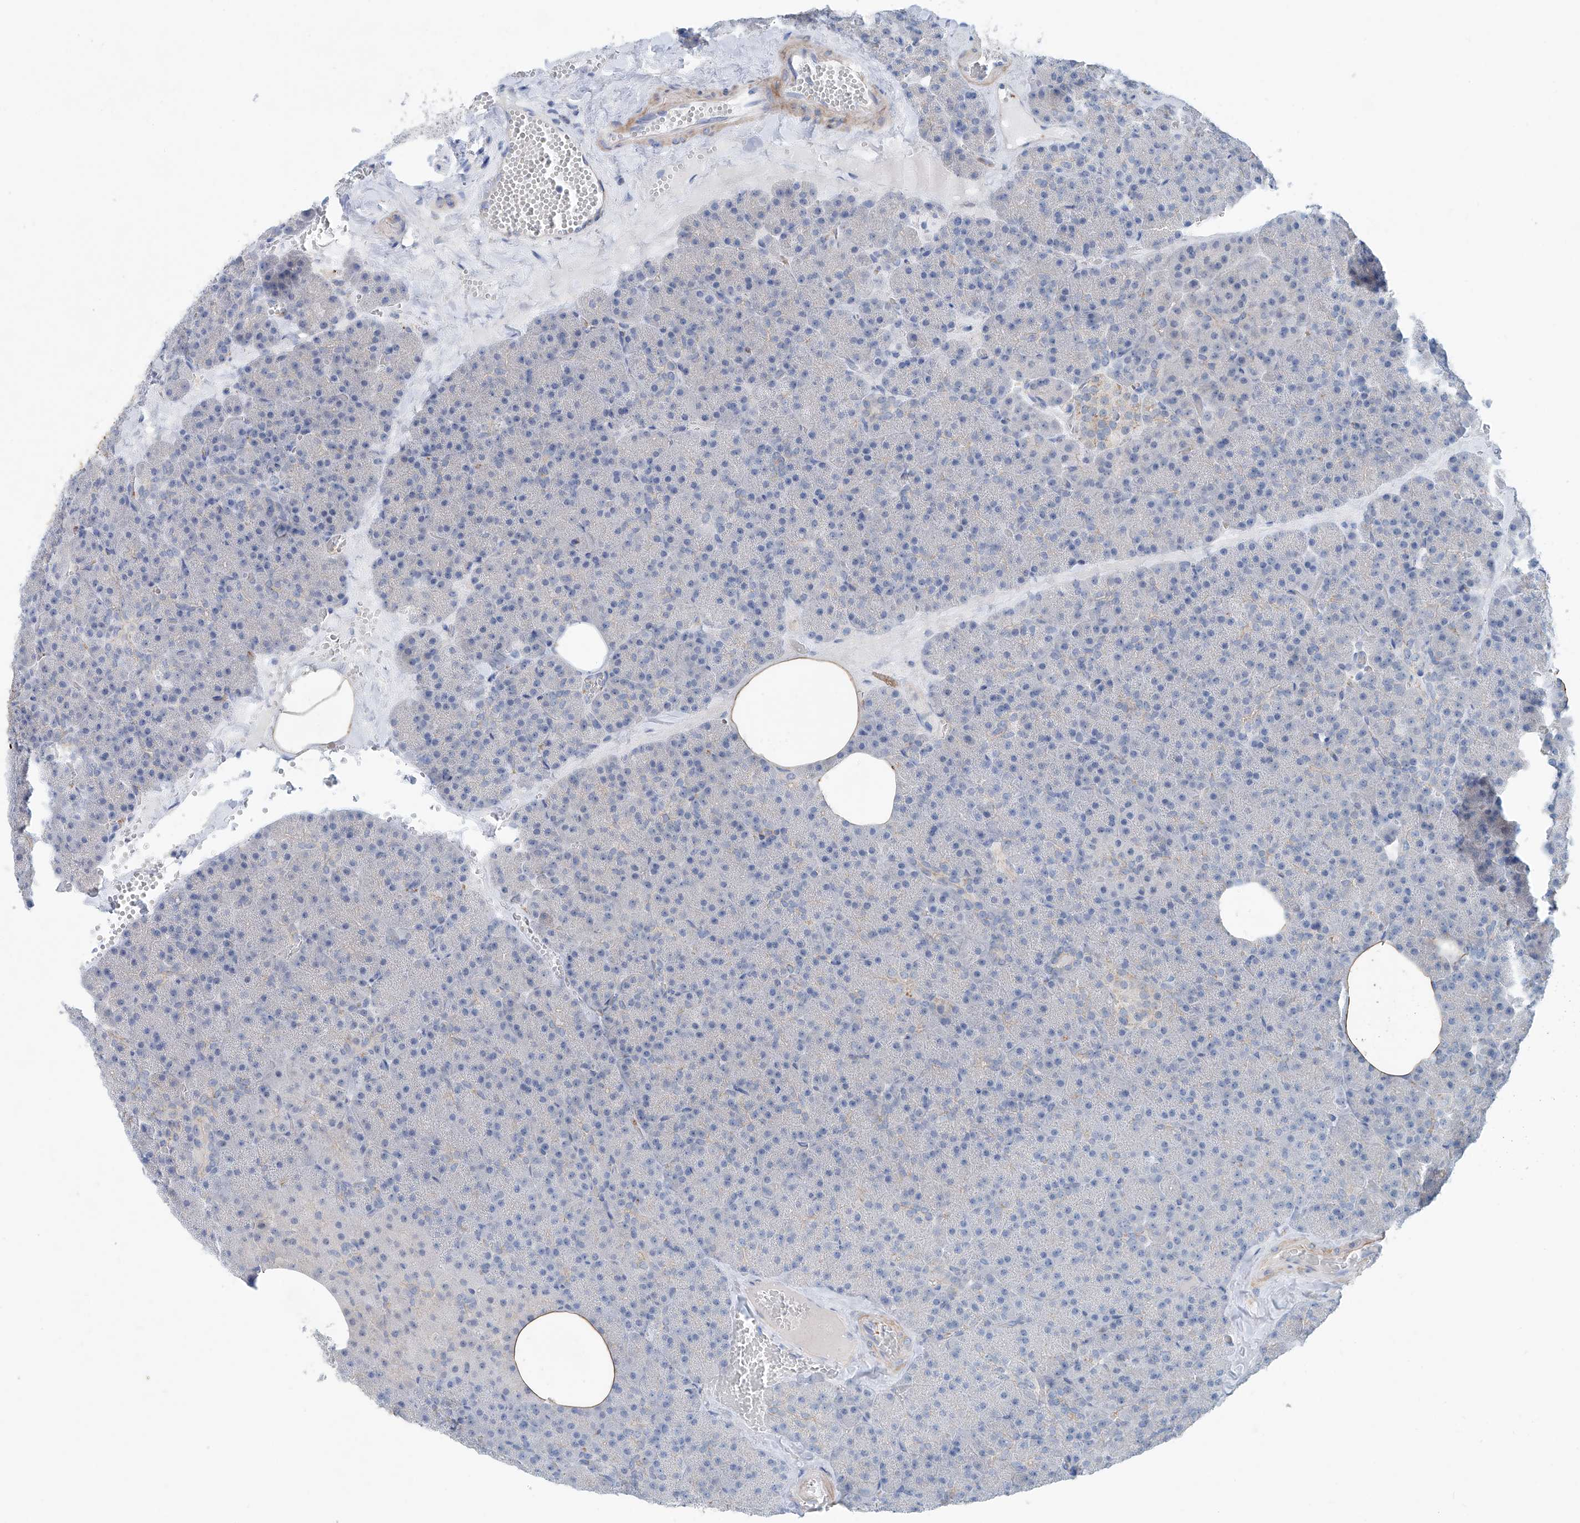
{"staining": {"intensity": "negative", "quantity": "none", "location": "none"}, "tissue": "pancreas", "cell_type": "Exocrine glandular cells", "image_type": "normal", "snomed": [{"axis": "morphology", "description": "Normal tissue, NOS"}, {"axis": "morphology", "description": "Carcinoid, malignant, NOS"}, {"axis": "topography", "description": "Pancreas"}], "caption": "A photomicrograph of pancreas stained for a protein reveals no brown staining in exocrine glandular cells. The staining was performed using DAB (3,3'-diaminobenzidine) to visualize the protein expression in brown, while the nuclei were stained in blue with hematoxylin (Magnification: 20x).", "gene": "ANKRD34A", "patient": {"sex": "female", "age": 35}}